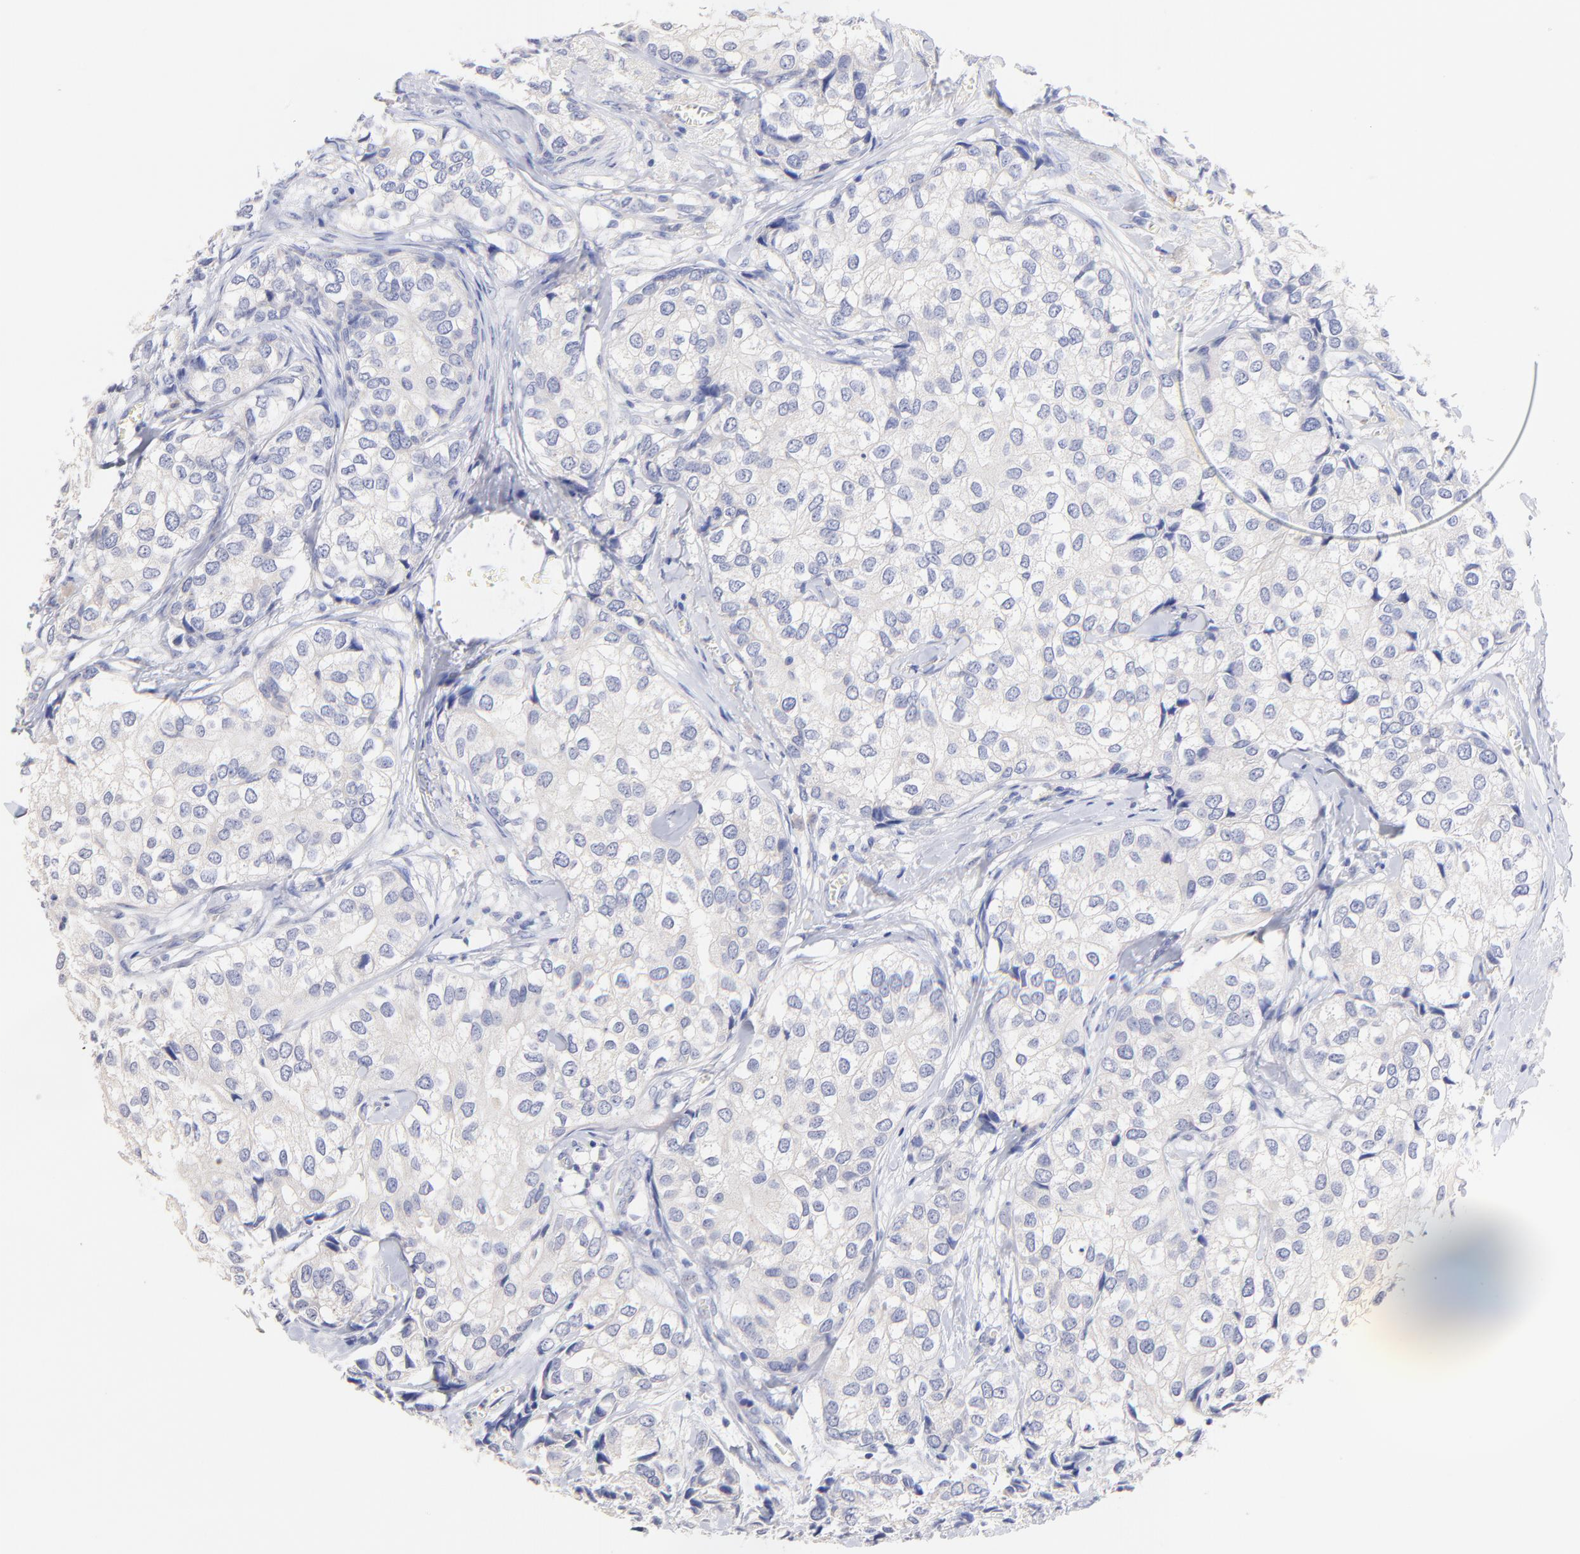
{"staining": {"intensity": "negative", "quantity": "none", "location": "none"}, "tissue": "breast cancer", "cell_type": "Tumor cells", "image_type": "cancer", "snomed": [{"axis": "morphology", "description": "Duct carcinoma"}, {"axis": "topography", "description": "Breast"}], "caption": "This is a micrograph of immunohistochemistry staining of breast infiltrating ductal carcinoma, which shows no staining in tumor cells.", "gene": "CFAP57", "patient": {"sex": "female", "age": 68}}